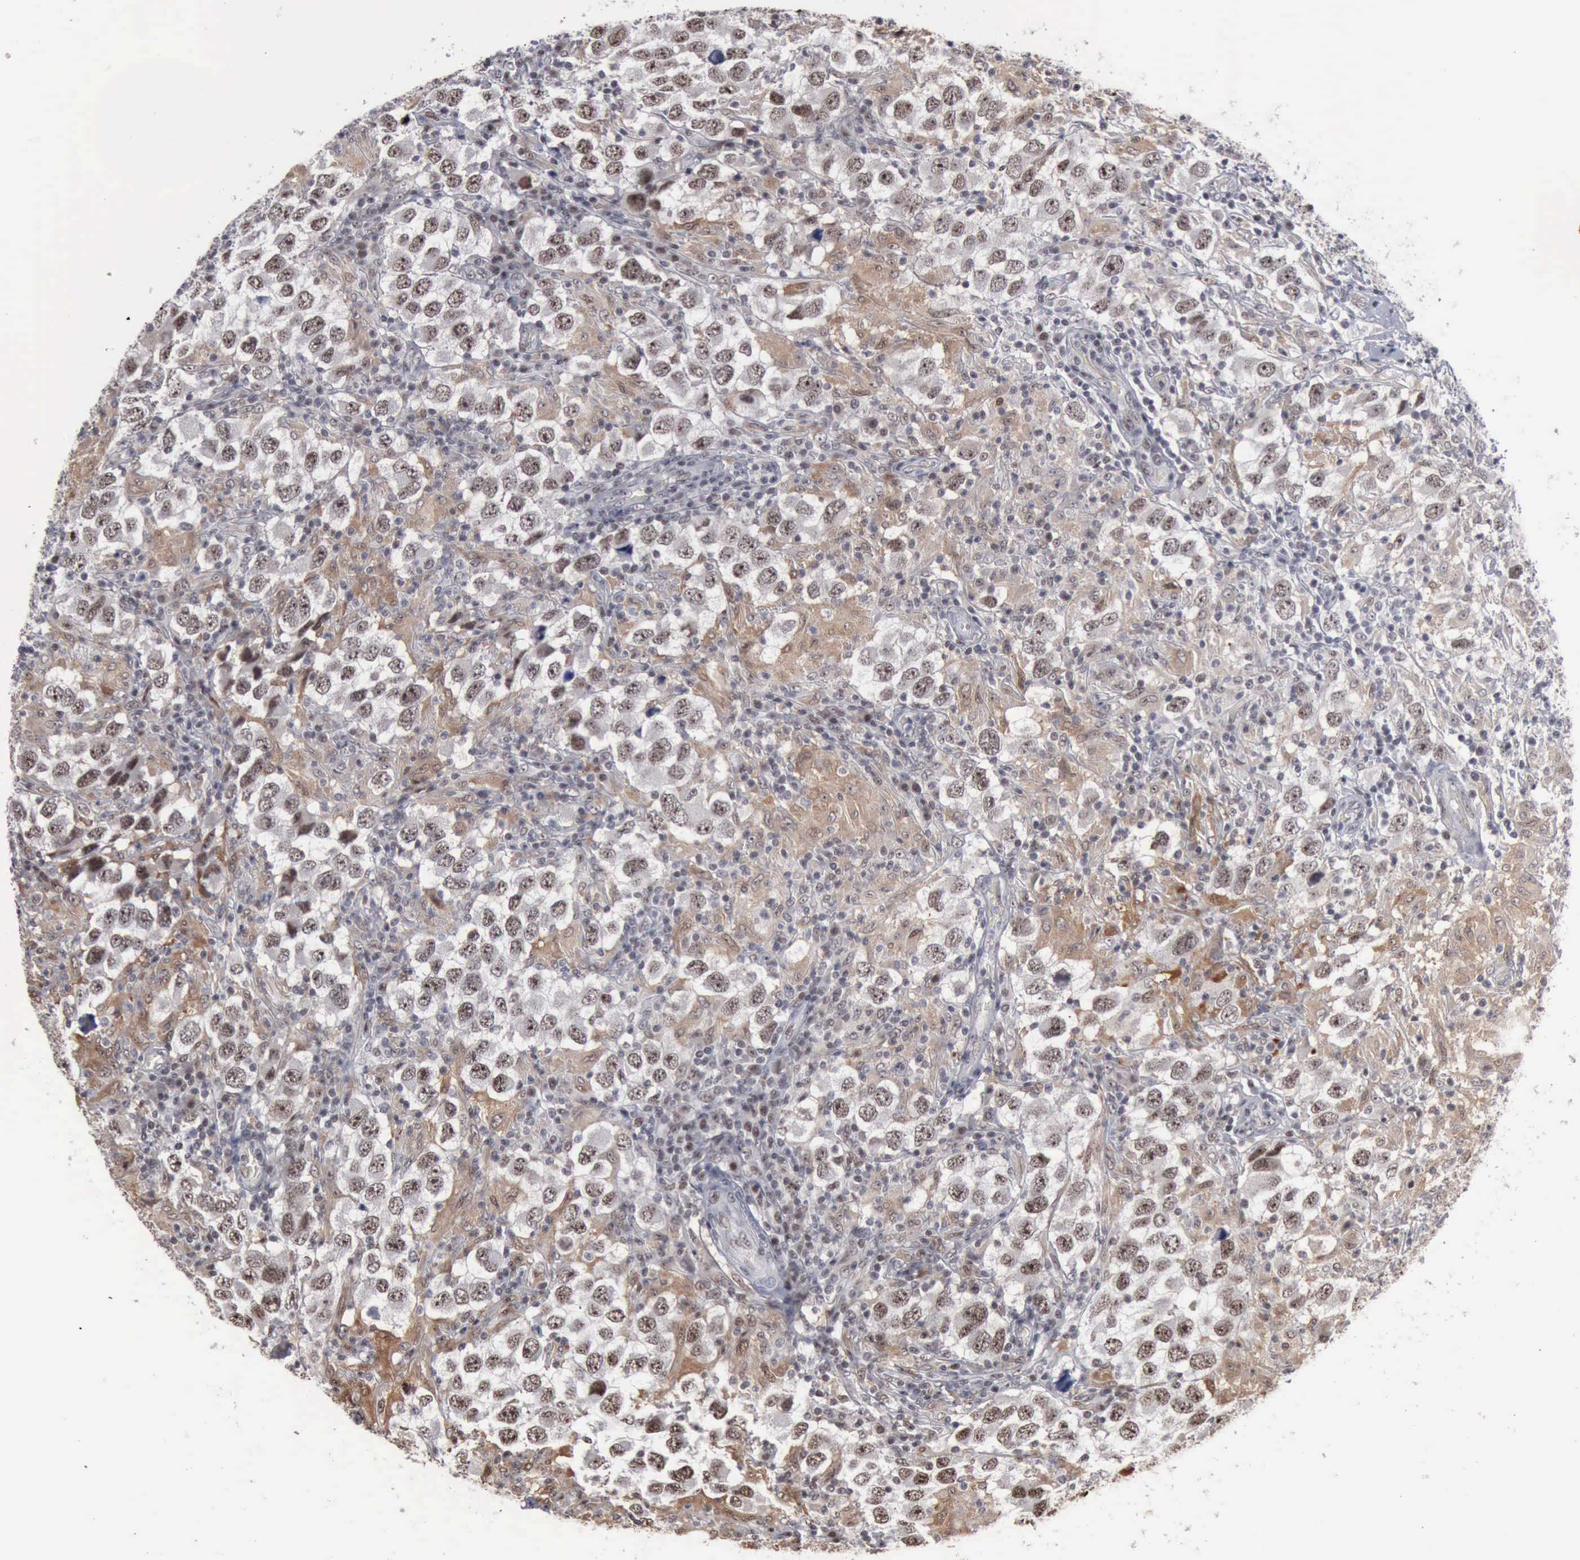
{"staining": {"intensity": "moderate", "quantity": "25%-75%", "location": "cytoplasmic/membranous,nuclear"}, "tissue": "testis cancer", "cell_type": "Tumor cells", "image_type": "cancer", "snomed": [{"axis": "morphology", "description": "Carcinoma, Embryonal, NOS"}, {"axis": "topography", "description": "Testis"}], "caption": "Protein staining of testis cancer (embryonal carcinoma) tissue reveals moderate cytoplasmic/membranous and nuclear staining in about 25%-75% of tumor cells.", "gene": "KIAA0586", "patient": {"sex": "male", "age": 21}}